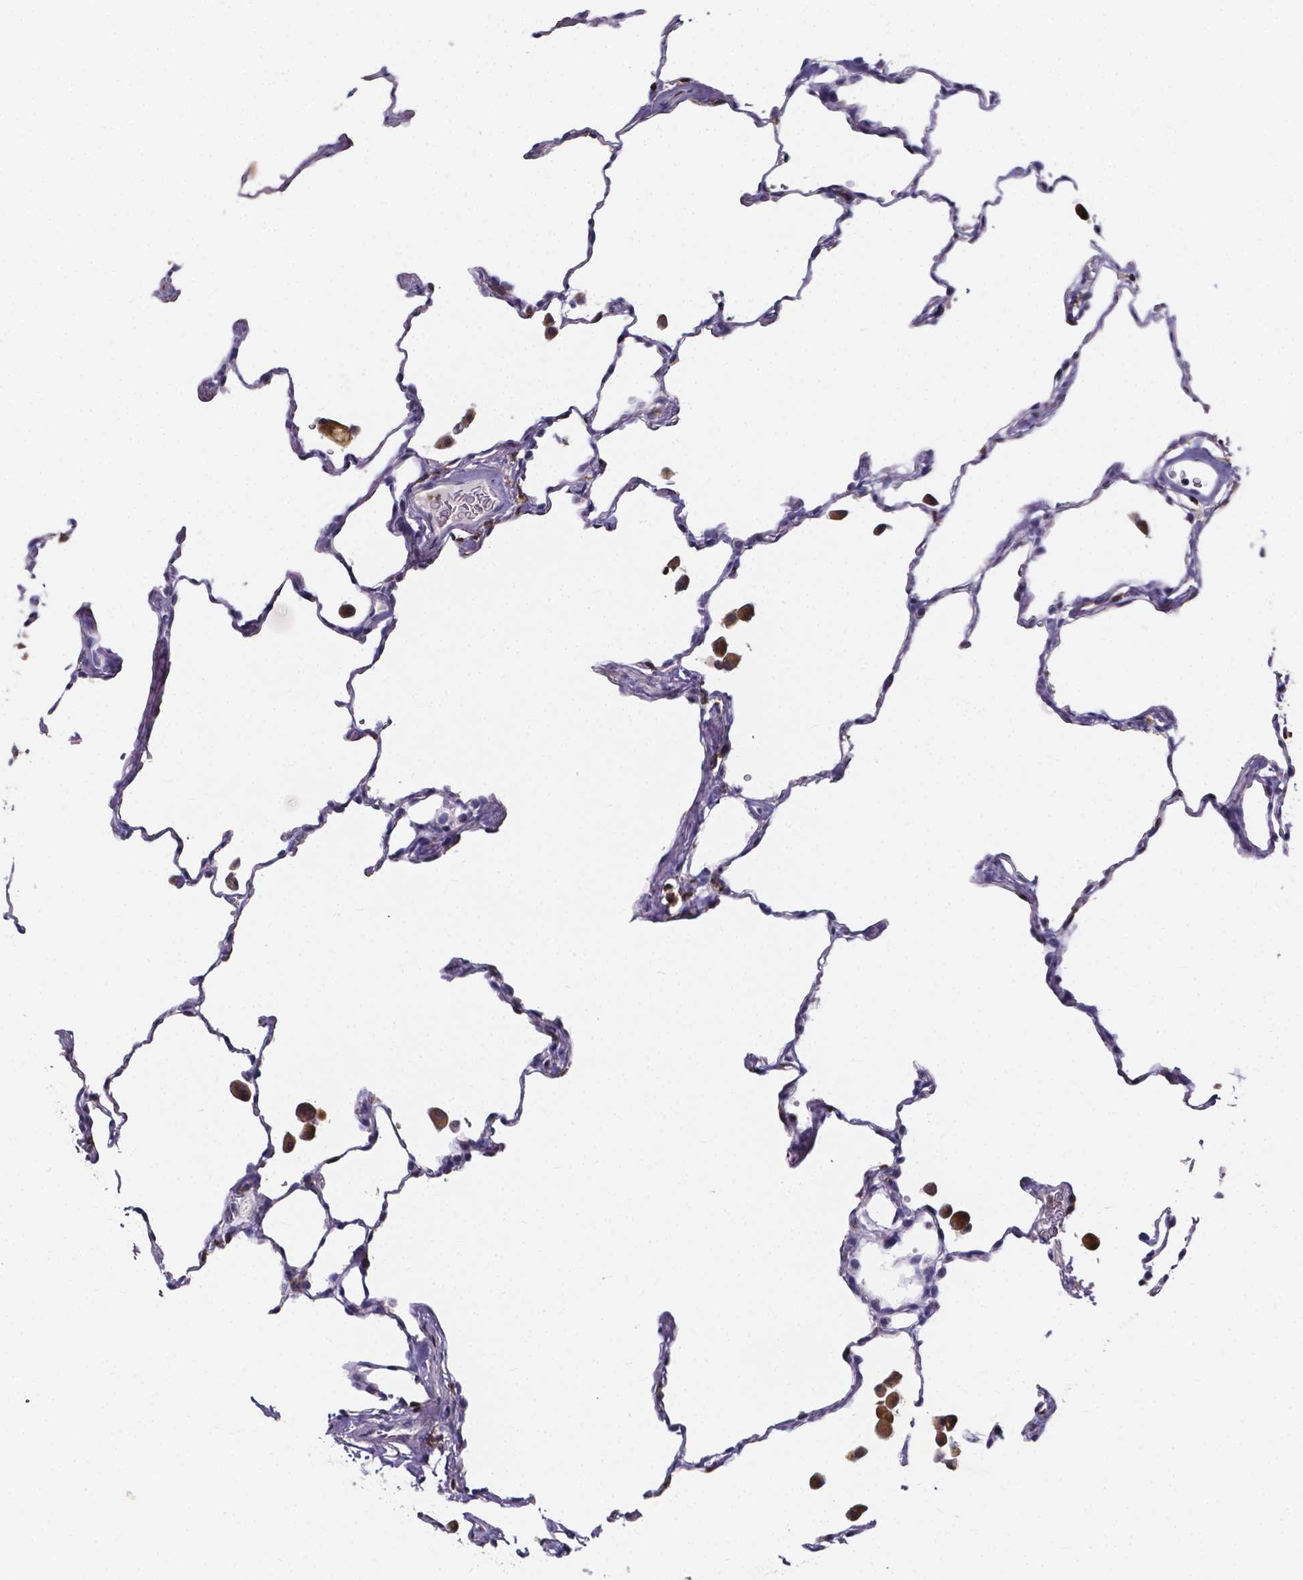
{"staining": {"intensity": "negative", "quantity": "none", "location": "none"}, "tissue": "lung", "cell_type": "Alveolar cells", "image_type": "normal", "snomed": [{"axis": "morphology", "description": "Normal tissue, NOS"}, {"axis": "topography", "description": "Lung"}], "caption": "The immunohistochemistry photomicrograph has no significant expression in alveolar cells of lung.", "gene": "THEMIS", "patient": {"sex": "female", "age": 47}}